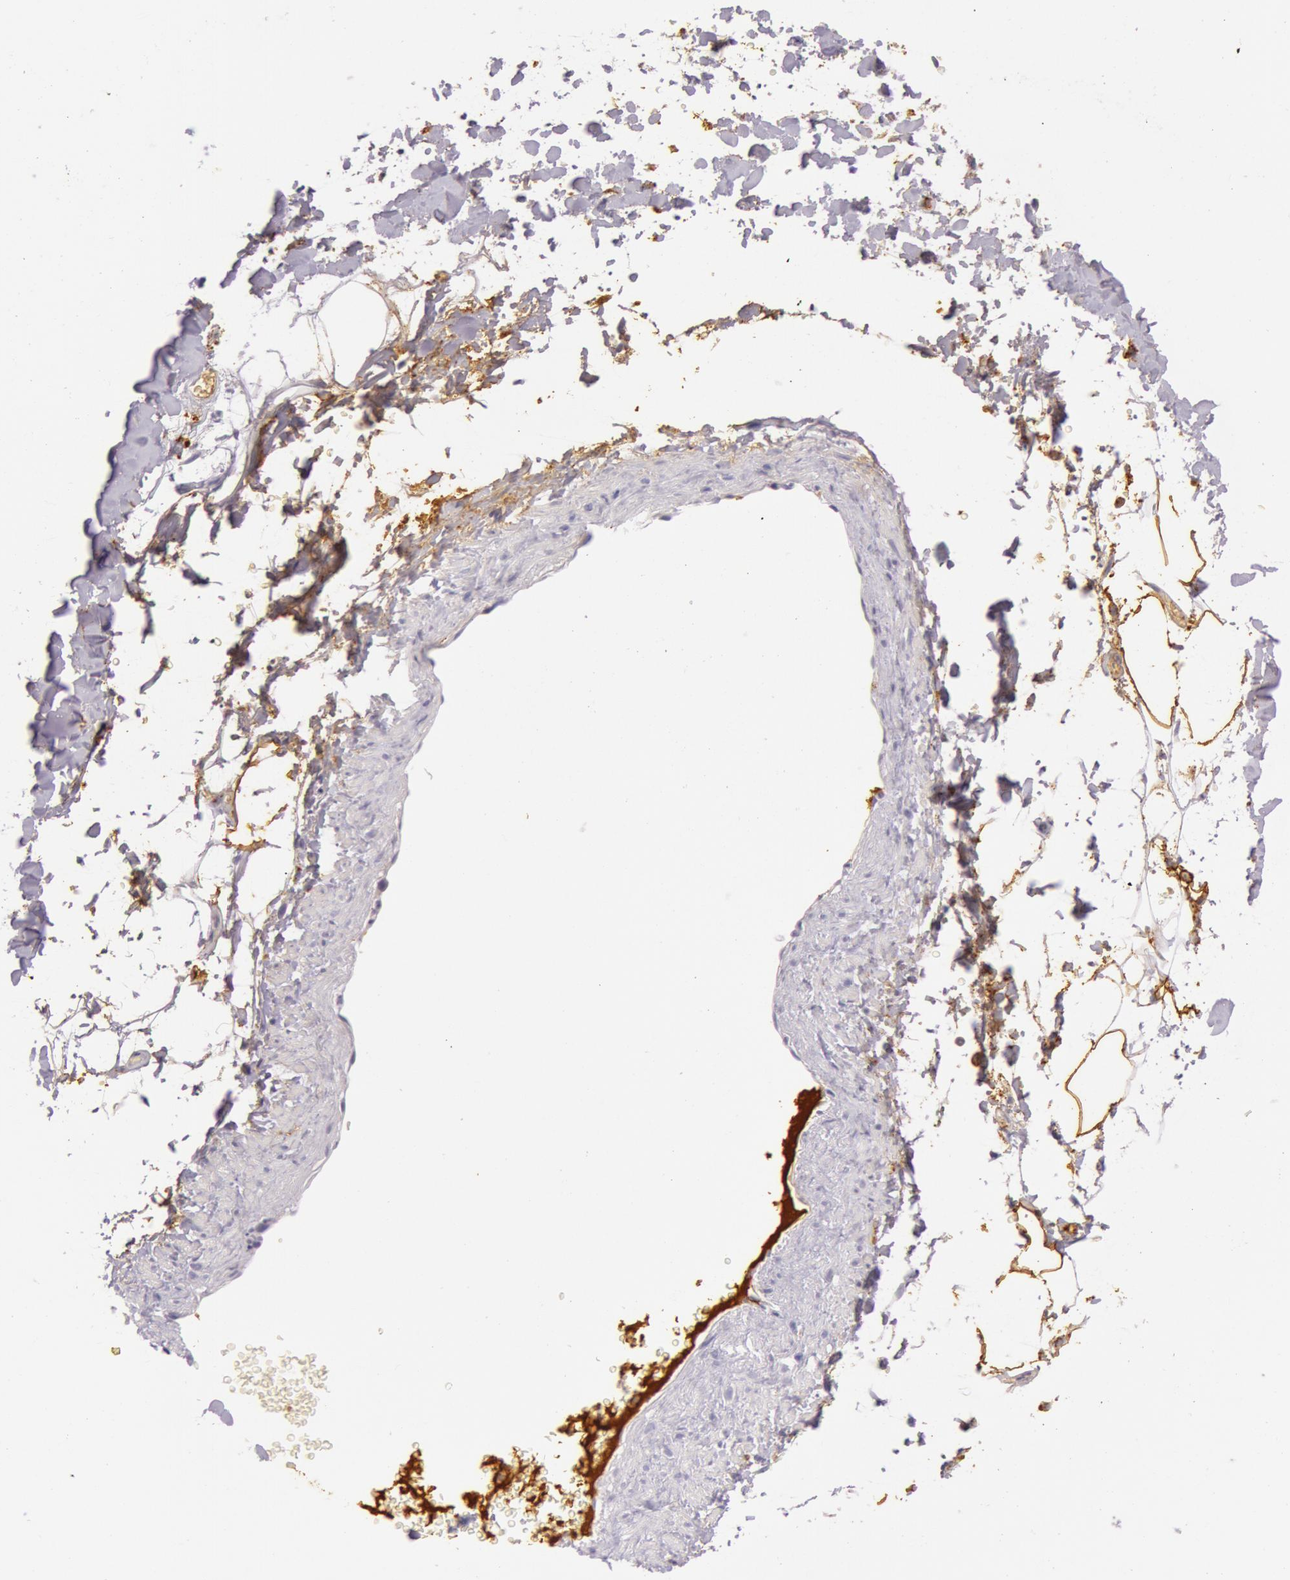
{"staining": {"intensity": "moderate", "quantity": ">75%", "location": "cytoplasmic/membranous"}, "tissue": "adipose tissue", "cell_type": "Adipocytes", "image_type": "normal", "snomed": [{"axis": "morphology", "description": "Normal tissue, NOS"}, {"axis": "topography", "description": "Soft tissue"}], "caption": "A brown stain shows moderate cytoplasmic/membranous staining of a protein in adipocytes of normal human adipose tissue.", "gene": "C4BPA", "patient": {"sex": "male", "age": 72}}